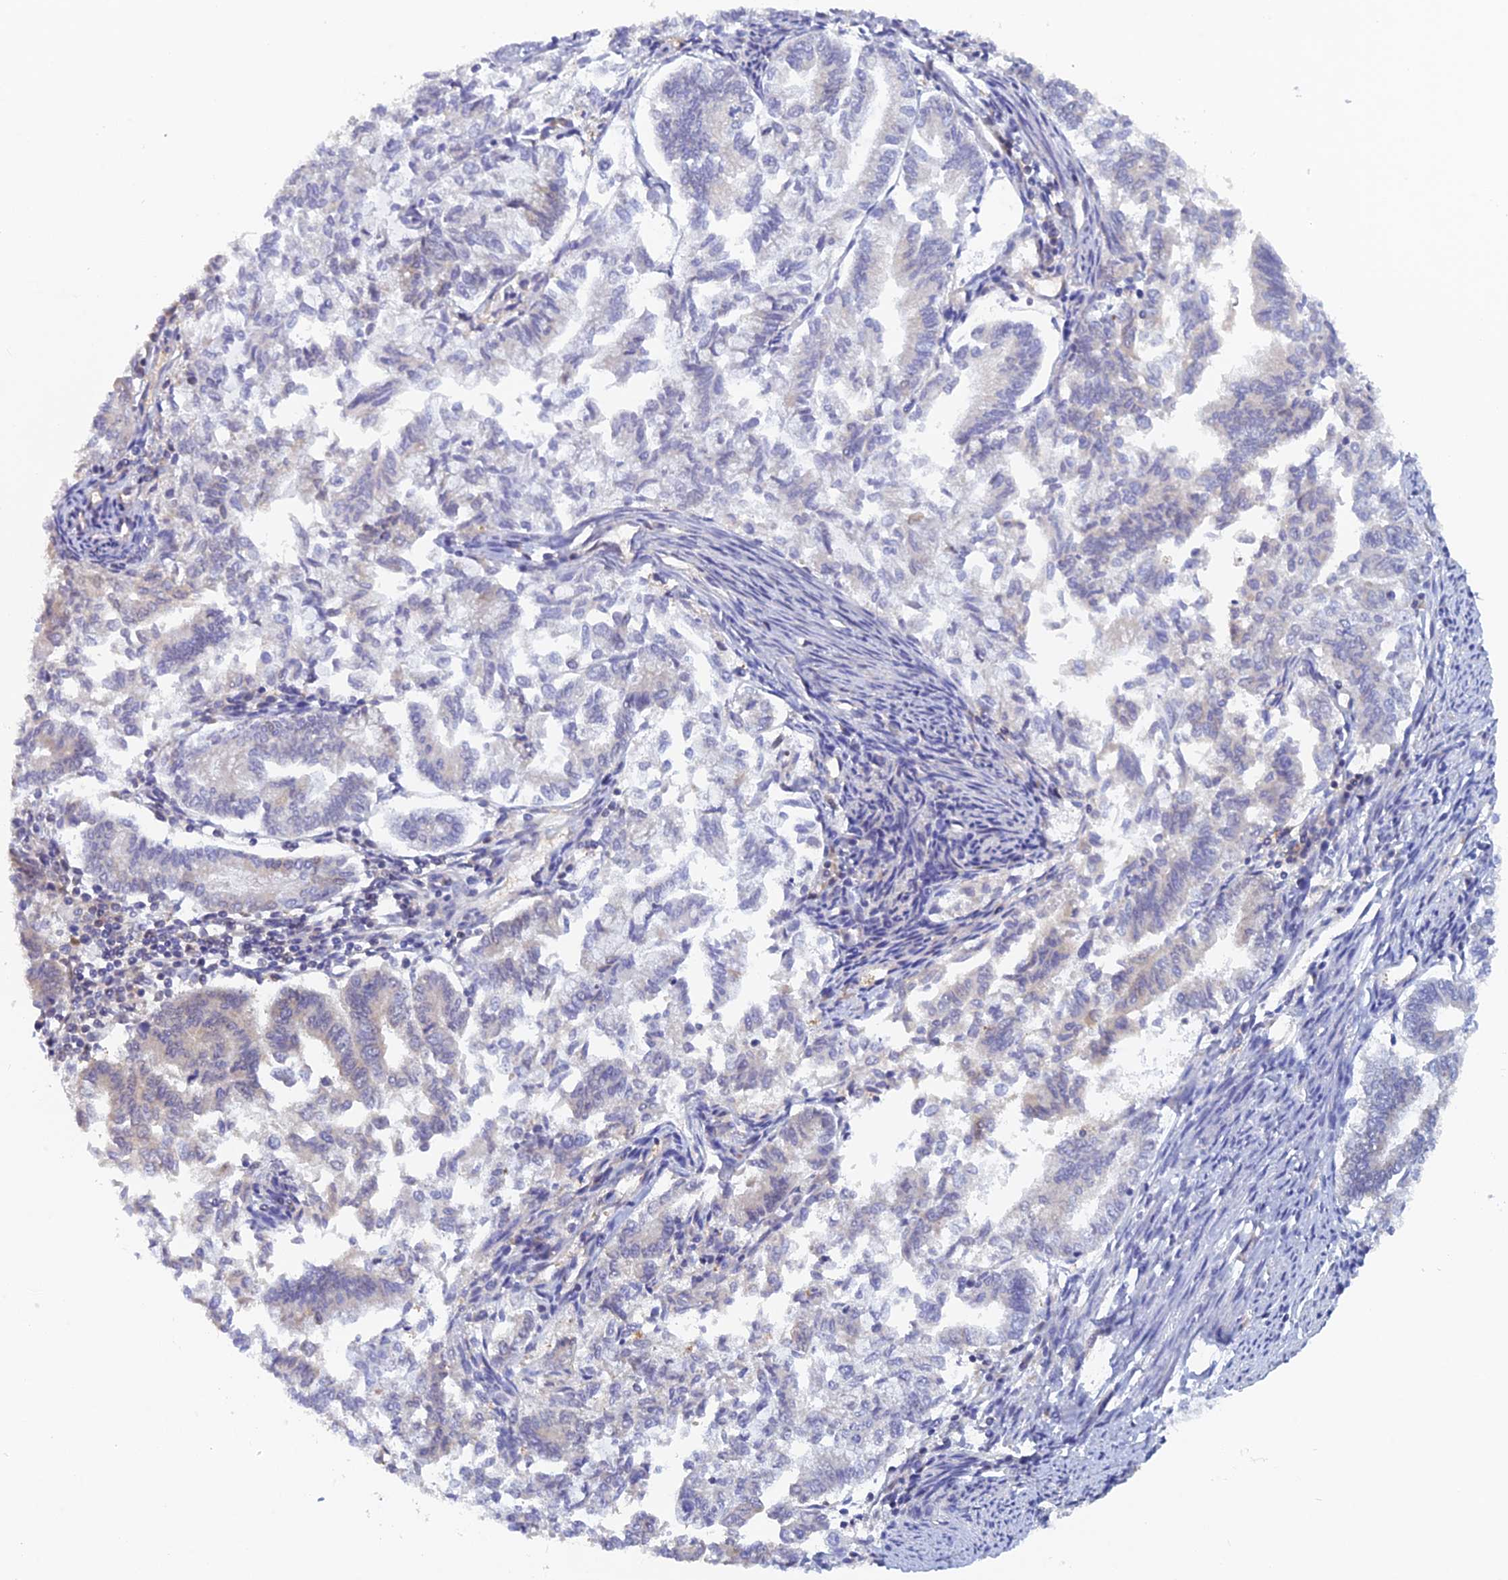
{"staining": {"intensity": "negative", "quantity": "none", "location": "none"}, "tissue": "endometrial cancer", "cell_type": "Tumor cells", "image_type": "cancer", "snomed": [{"axis": "morphology", "description": "Adenocarcinoma, NOS"}, {"axis": "topography", "description": "Endometrium"}], "caption": "The photomicrograph demonstrates no significant positivity in tumor cells of adenocarcinoma (endometrial).", "gene": "HINT1", "patient": {"sex": "female", "age": 79}}